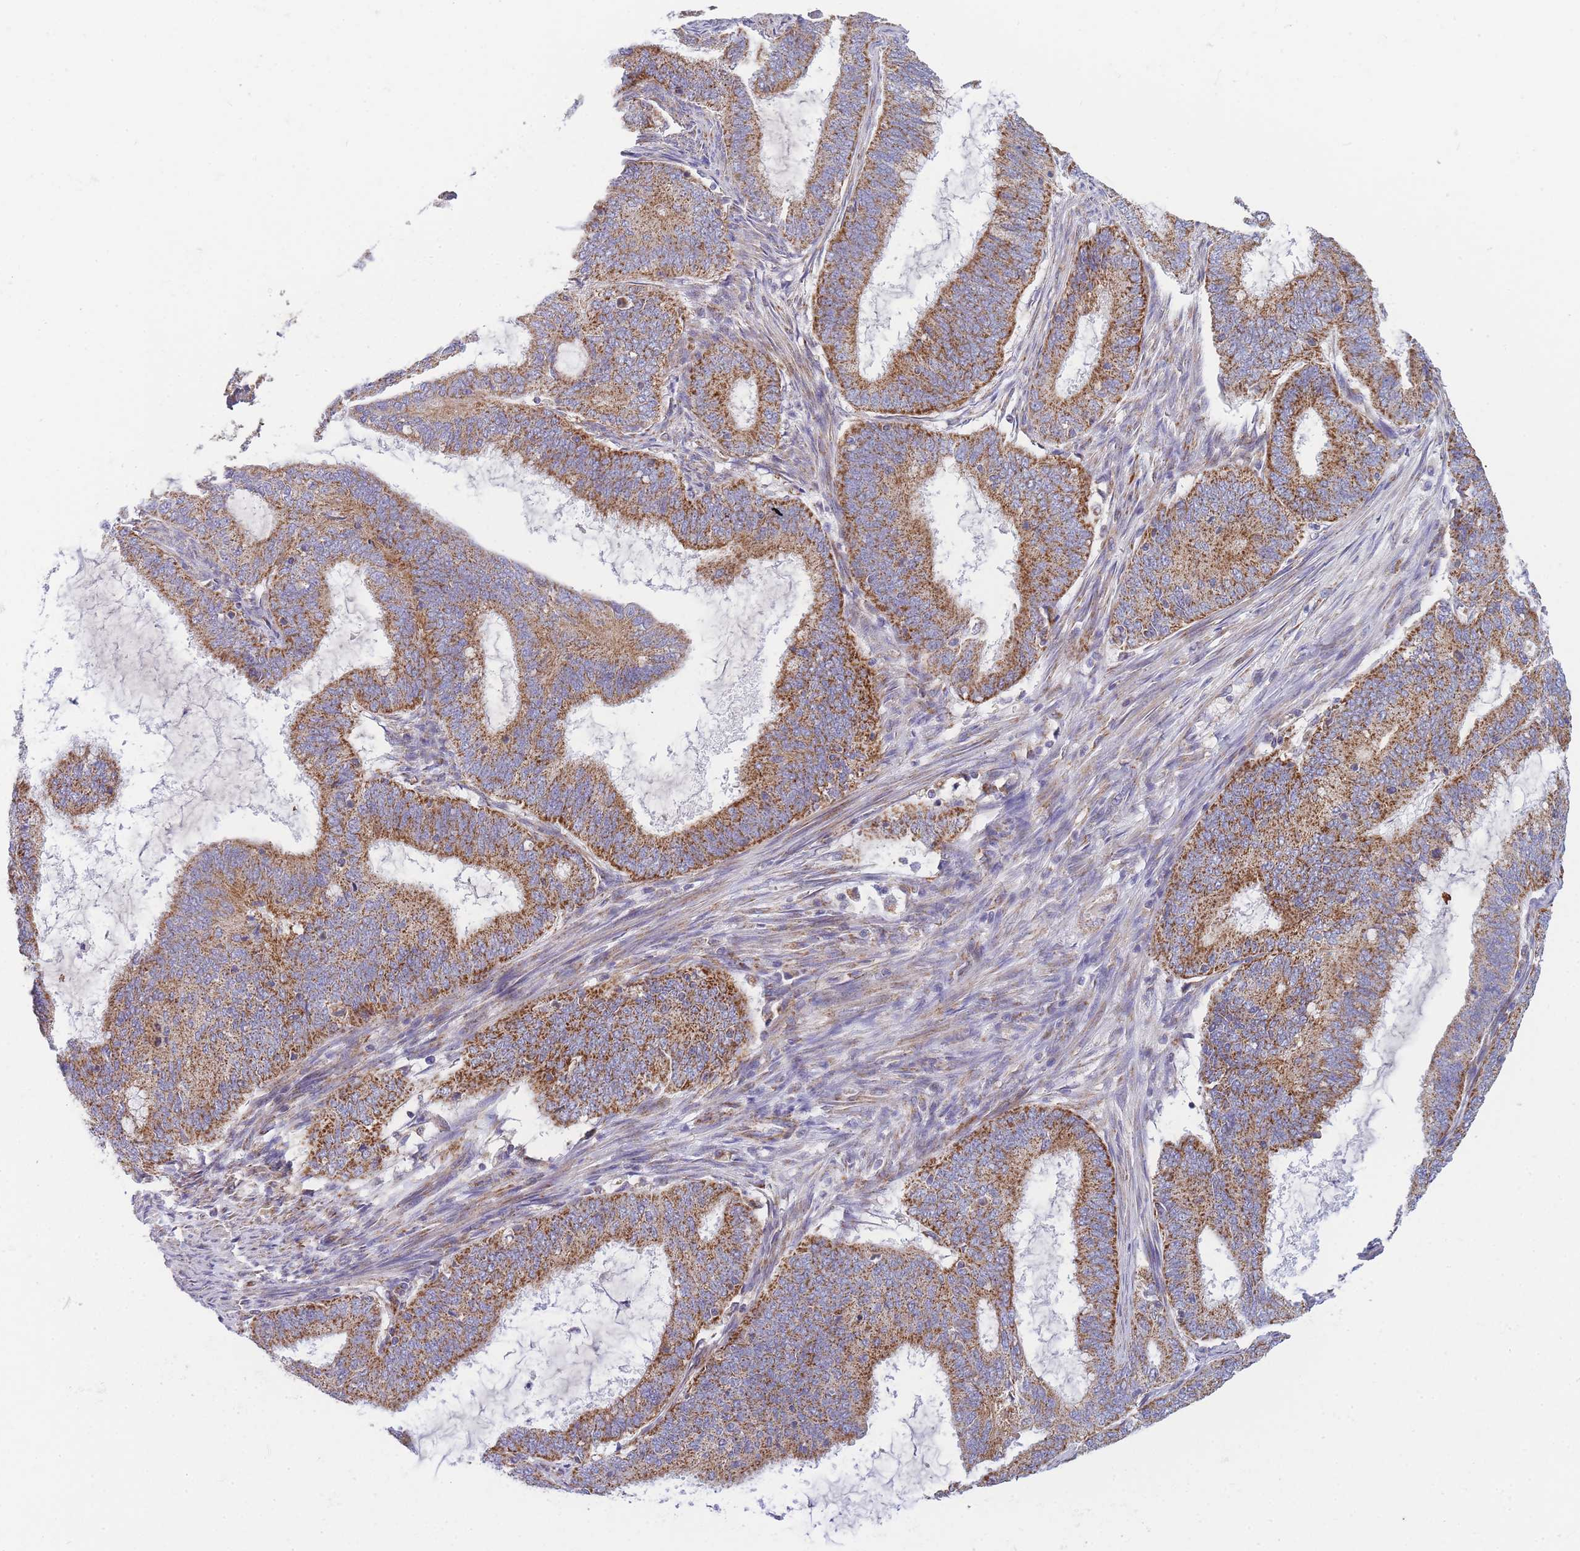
{"staining": {"intensity": "moderate", "quantity": ">75%", "location": "cytoplasmic/membranous"}, "tissue": "endometrial cancer", "cell_type": "Tumor cells", "image_type": "cancer", "snomed": [{"axis": "morphology", "description": "Adenocarcinoma, NOS"}, {"axis": "topography", "description": "Endometrium"}], "caption": "High-power microscopy captured an immunohistochemistry (IHC) photomicrograph of endometrial cancer, revealing moderate cytoplasmic/membranous positivity in about >75% of tumor cells.", "gene": "MRPS11", "patient": {"sex": "female", "age": 51}}